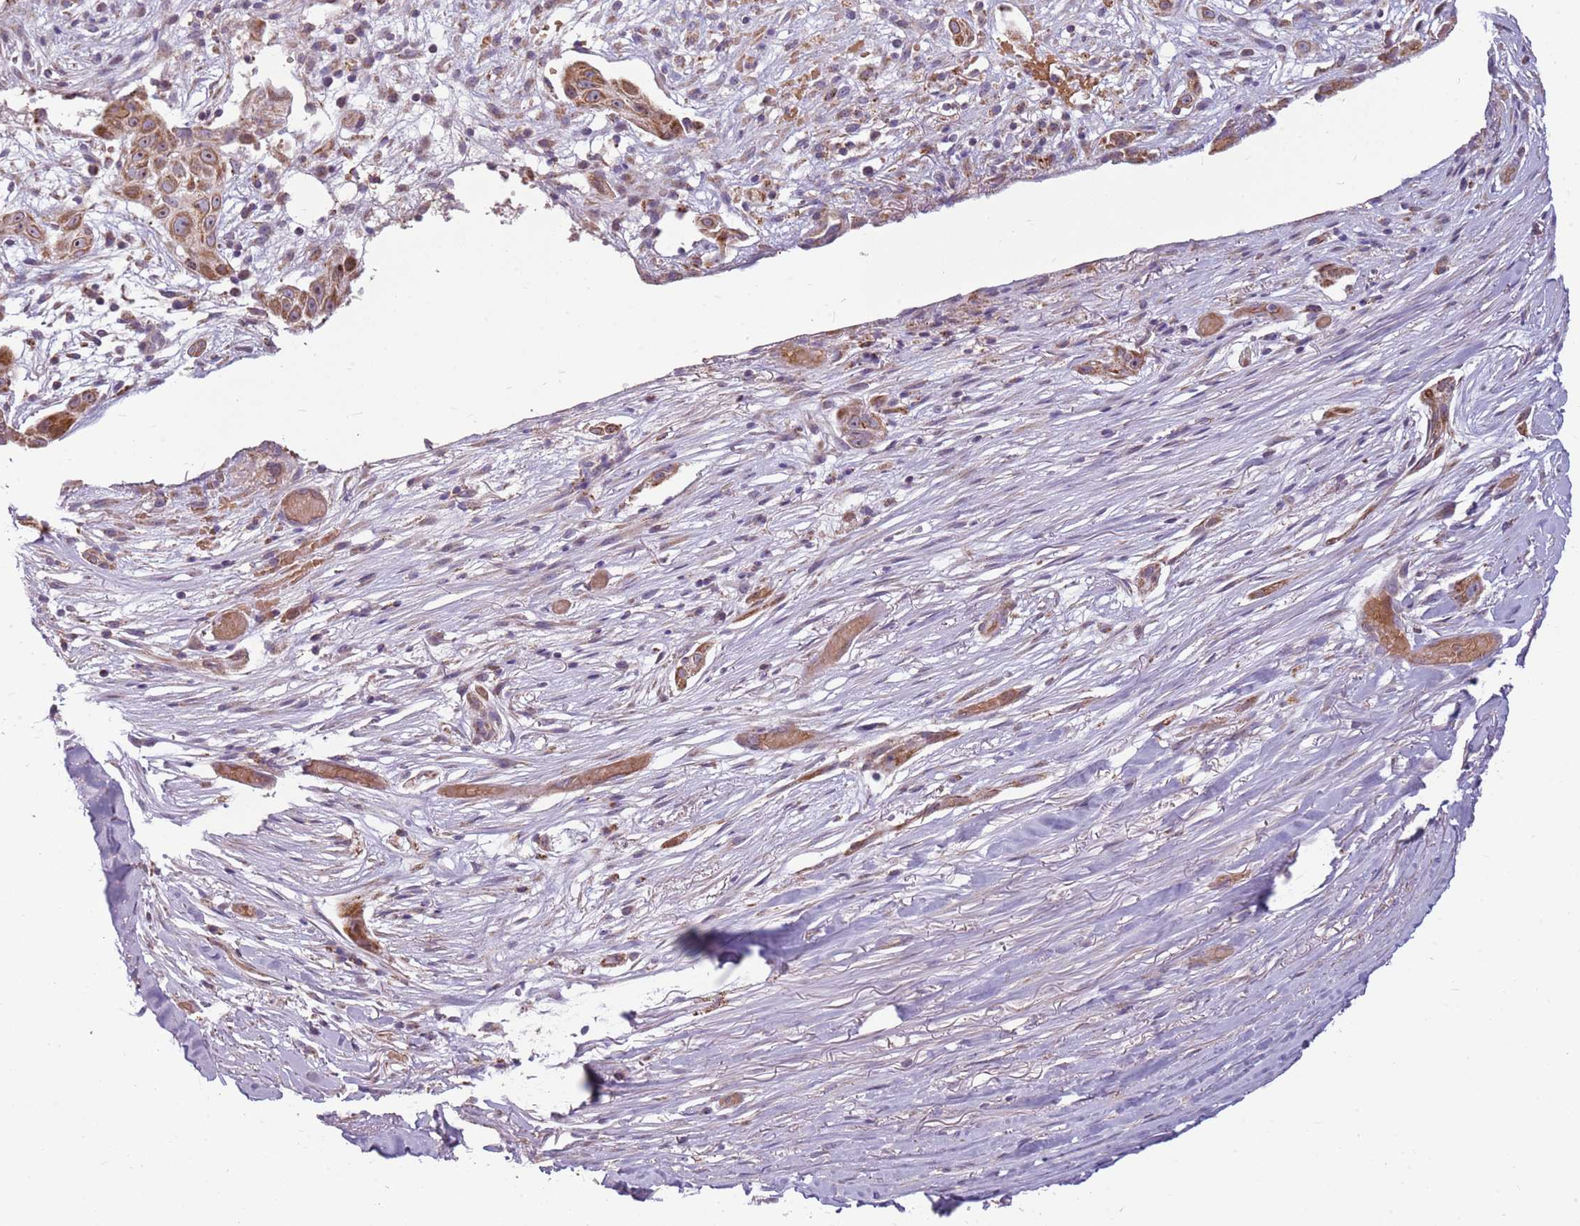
{"staining": {"intensity": "weak", "quantity": "25%-75%", "location": "cytoplasmic/membranous"}, "tissue": "adipose tissue", "cell_type": "Adipocytes", "image_type": "normal", "snomed": [{"axis": "morphology", "description": "Normal tissue, NOS"}, {"axis": "morphology", "description": "Basal cell carcinoma"}, {"axis": "topography", "description": "Skin"}], "caption": "Immunohistochemical staining of benign human adipose tissue shows weak cytoplasmic/membranous protein staining in about 25%-75% of adipocytes. (Stains: DAB (3,3'-diaminobenzidine) in brown, nuclei in blue, Microscopy: brightfield microscopy at high magnification).", "gene": "ZNF530", "patient": {"sex": "female", "age": 89}}